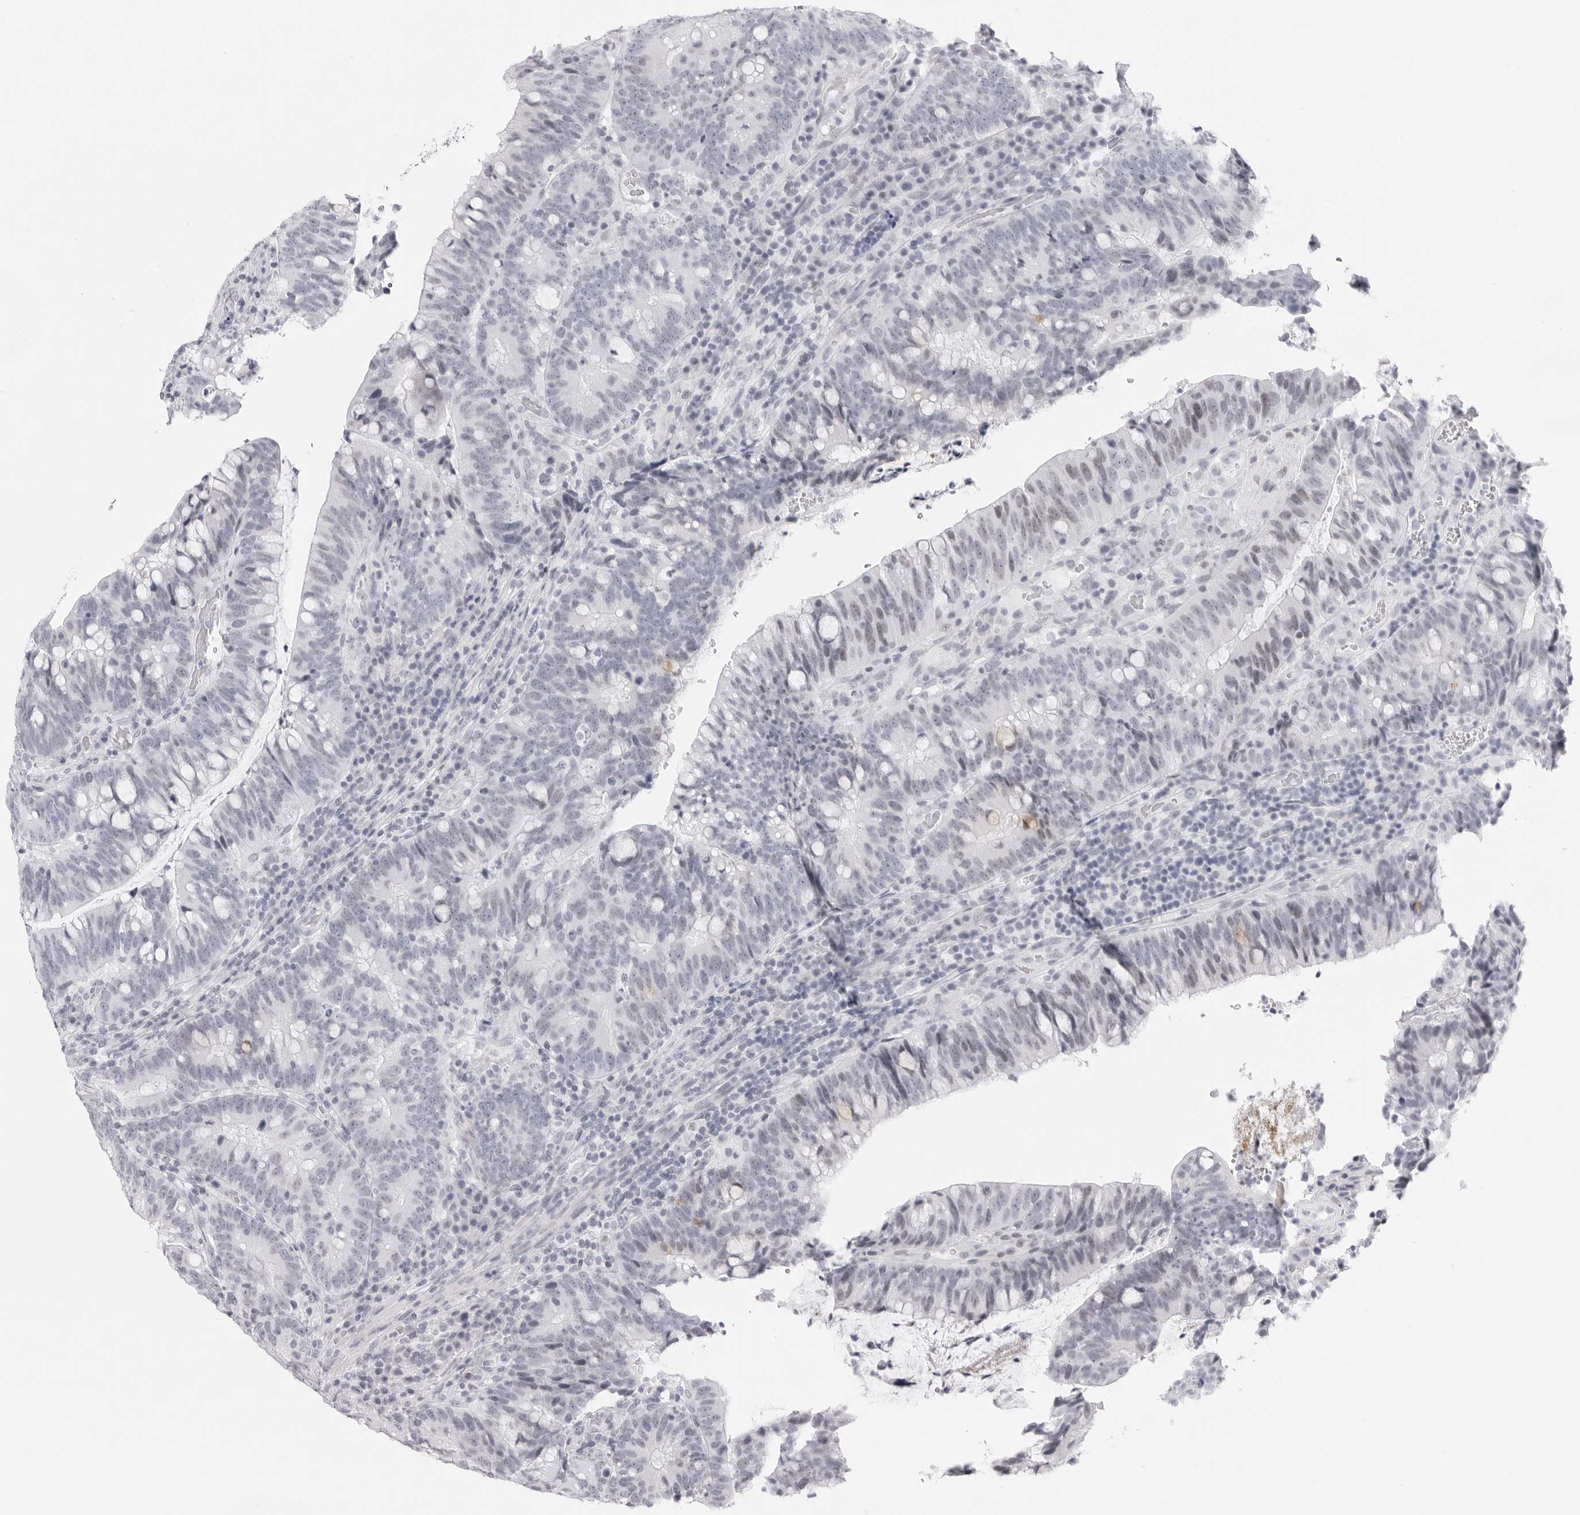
{"staining": {"intensity": "weak", "quantity": "<25%", "location": "nuclear"}, "tissue": "colorectal cancer", "cell_type": "Tumor cells", "image_type": "cancer", "snomed": [{"axis": "morphology", "description": "Adenocarcinoma, NOS"}, {"axis": "topography", "description": "Colon"}], "caption": "Tumor cells are negative for protein expression in human colorectal adenocarcinoma.", "gene": "KLK12", "patient": {"sex": "female", "age": 66}}